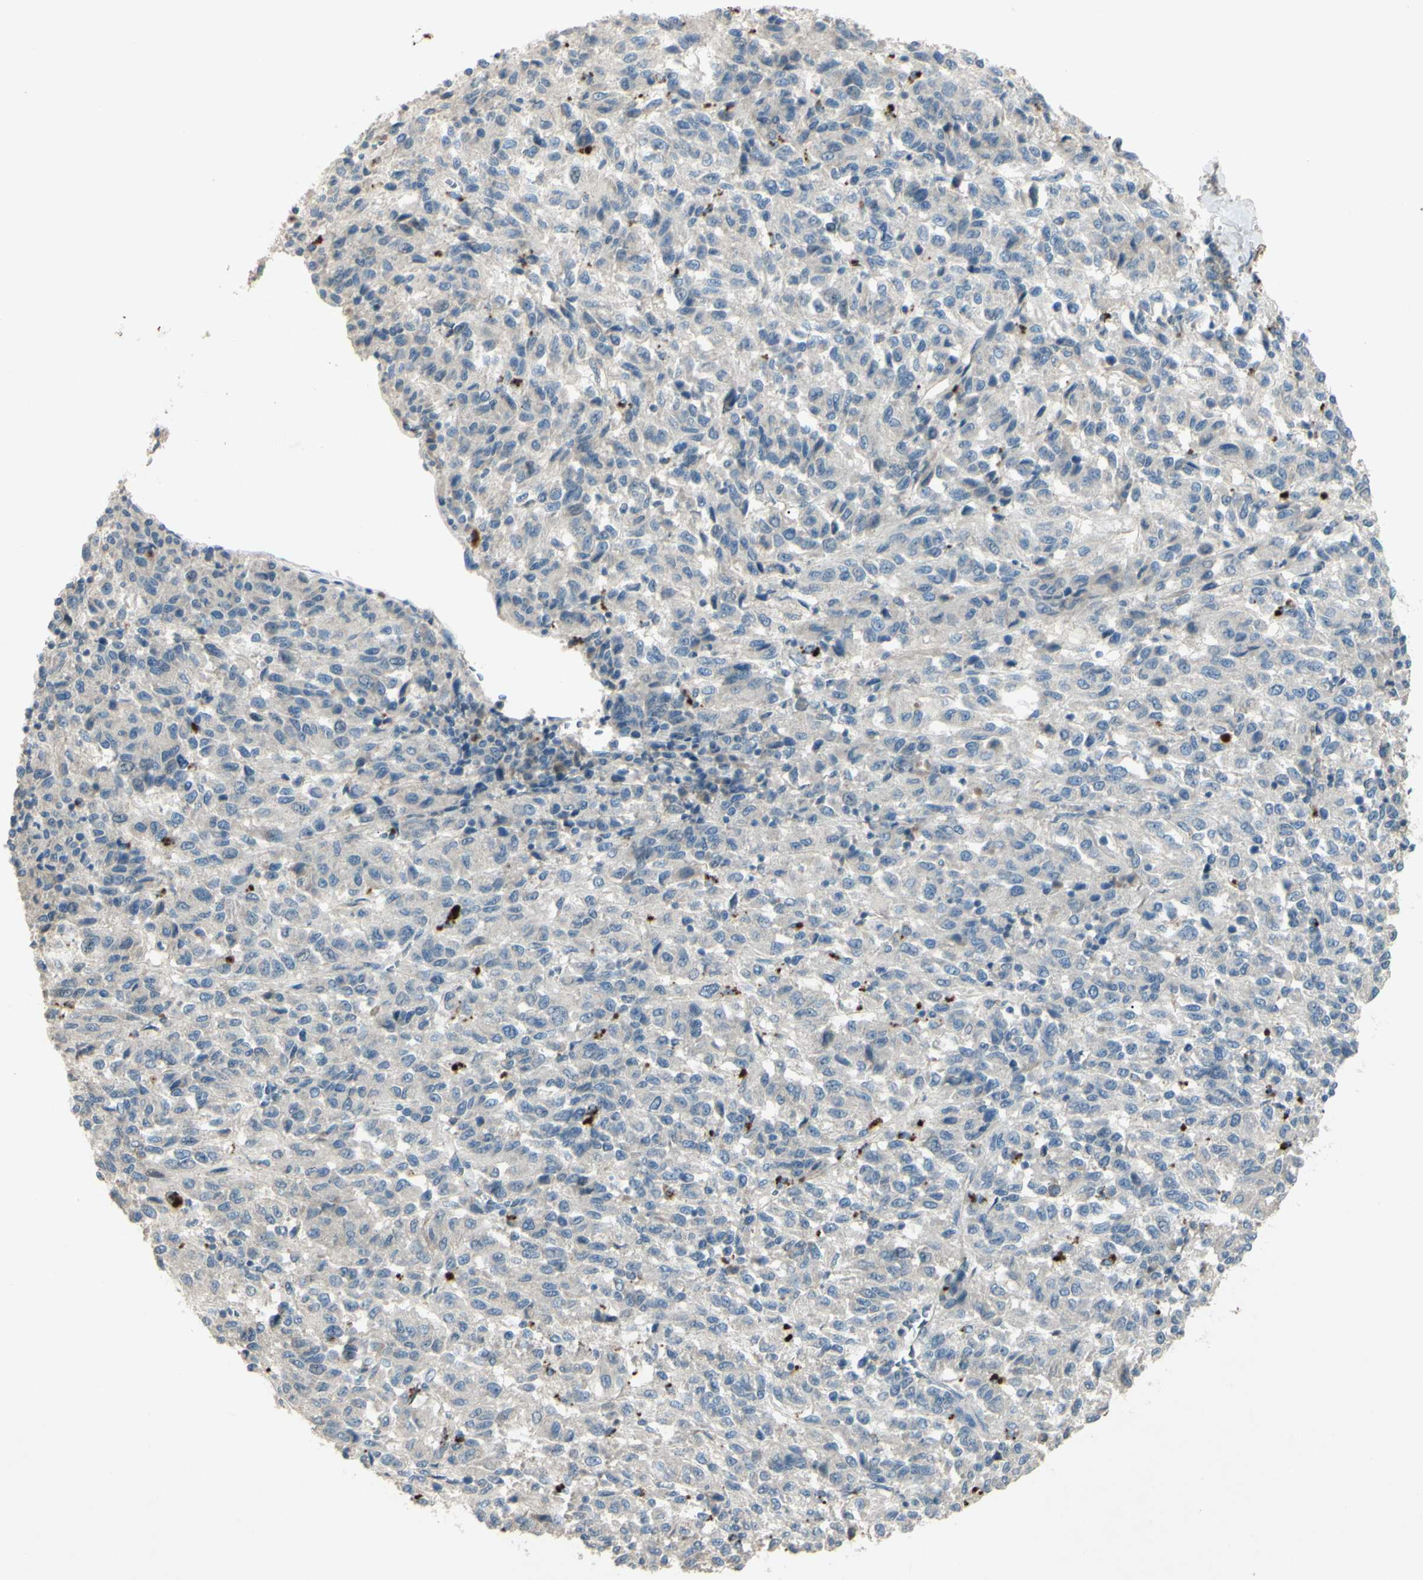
{"staining": {"intensity": "negative", "quantity": "none", "location": "none"}, "tissue": "melanoma", "cell_type": "Tumor cells", "image_type": "cancer", "snomed": [{"axis": "morphology", "description": "Malignant melanoma, Metastatic site"}, {"axis": "topography", "description": "Lung"}], "caption": "High magnification brightfield microscopy of melanoma stained with DAB (3,3'-diaminobenzidine) (brown) and counterstained with hematoxylin (blue): tumor cells show no significant staining. The staining was performed using DAB to visualize the protein expression in brown, while the nuclei were stained in blue with hematoxylin (Magnification: 20x).", "gene": "TIMM21", "patient": {"sex": "male", "age": 64}}